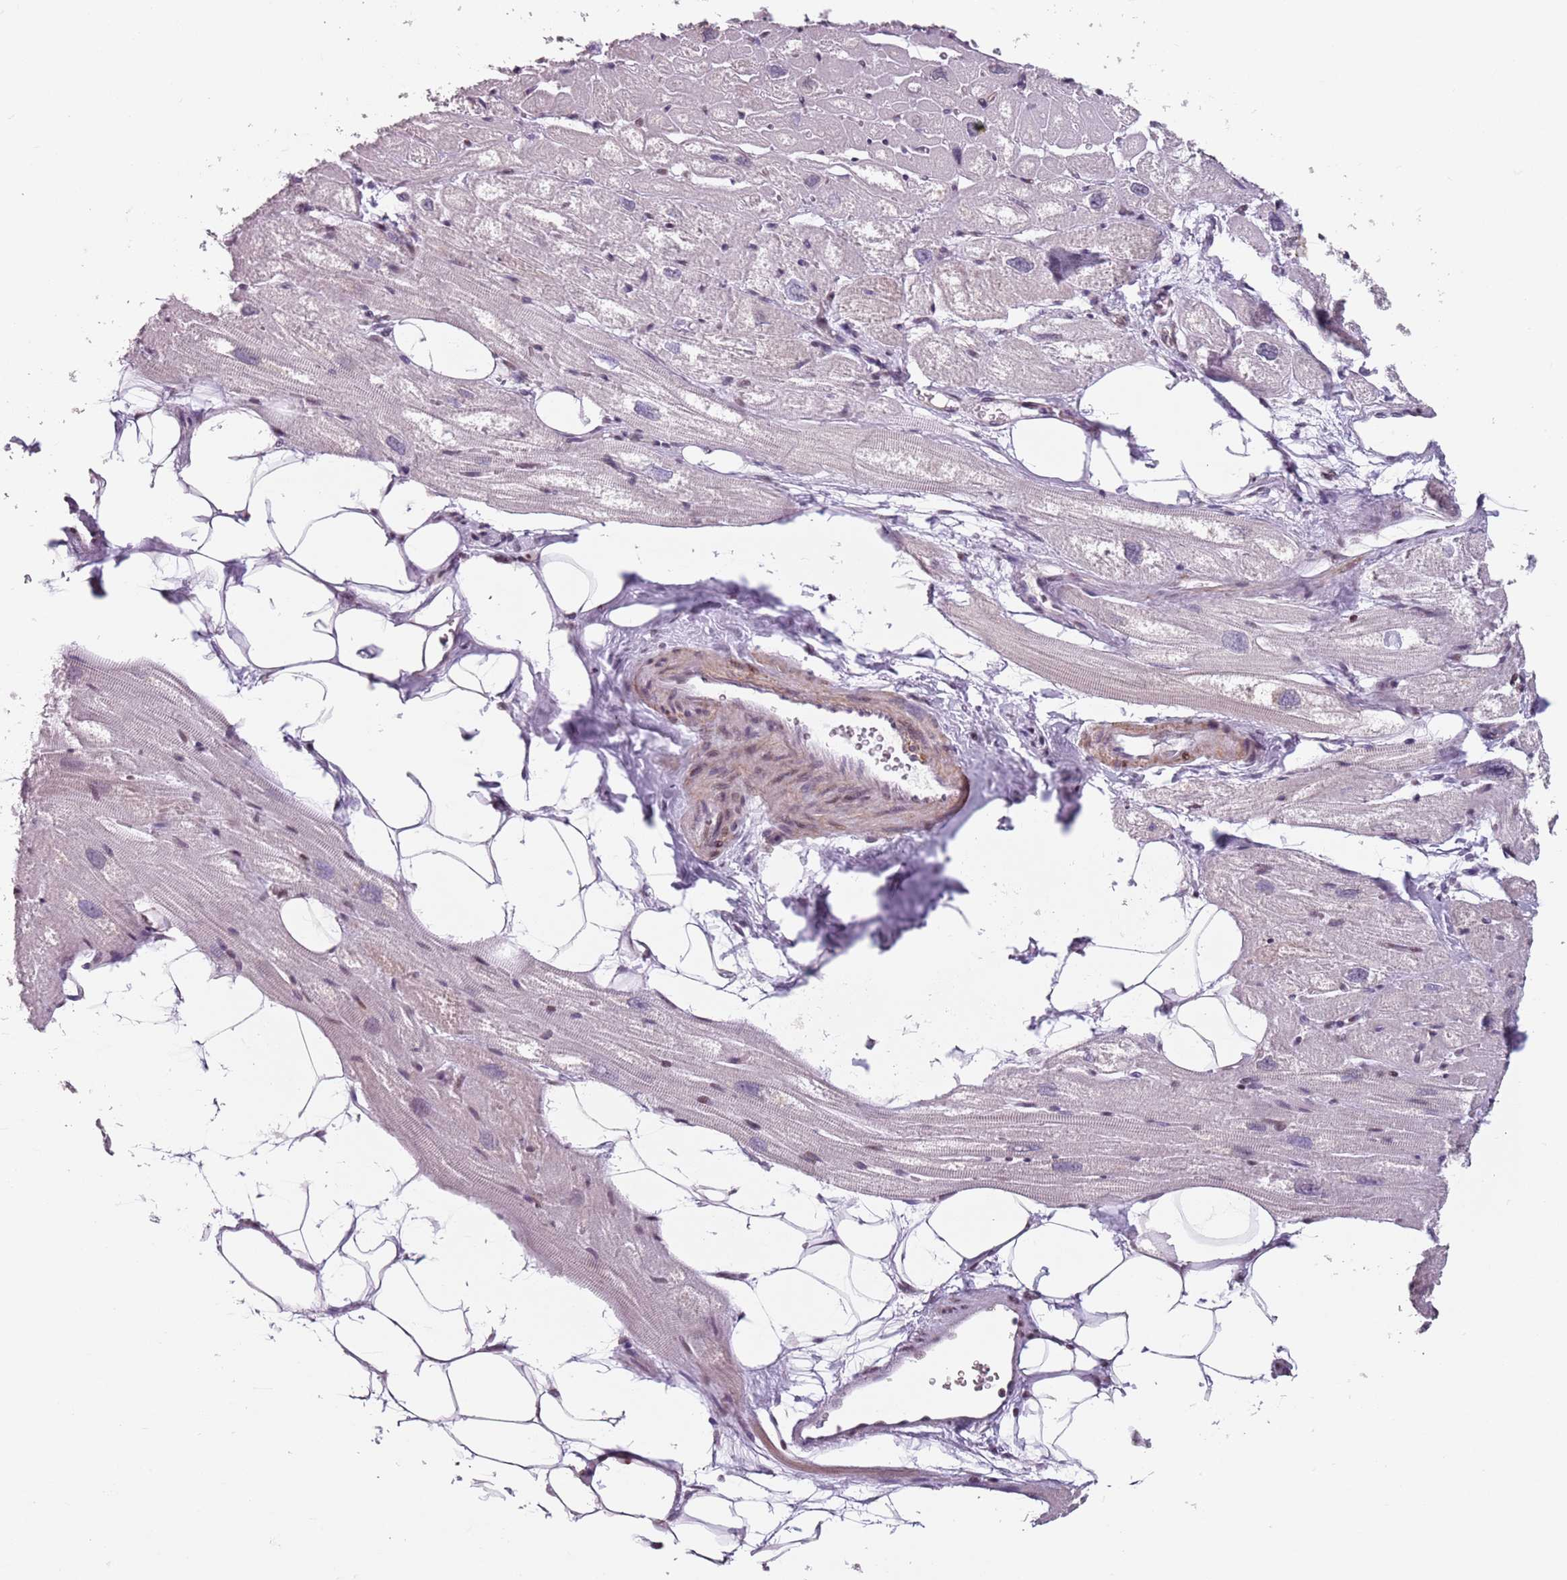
{"staining": {"intensity": "weak", "quantity": "<25%", "location": "cytoplasmic/membranous"}, "tissue": "heart muscle", "cell_type": "Cardiomyocytes", "image_type": "normal", "snomed": [{"axis": "morphology", "description": "Normal tissue, NOS"}, {"axis": "topography", "description": "Heart"}], "caption": "The IHC photomicrograph has no significant staining in cardiomyocytes of heart muscle. (DAB (3,3'-diaminobenzidine) immunohistochemistry (IHC) visualized using brightfield microscopy, high magnification).", "gene": "TMC4", "patient": {"sex": "male", "age": 50}}